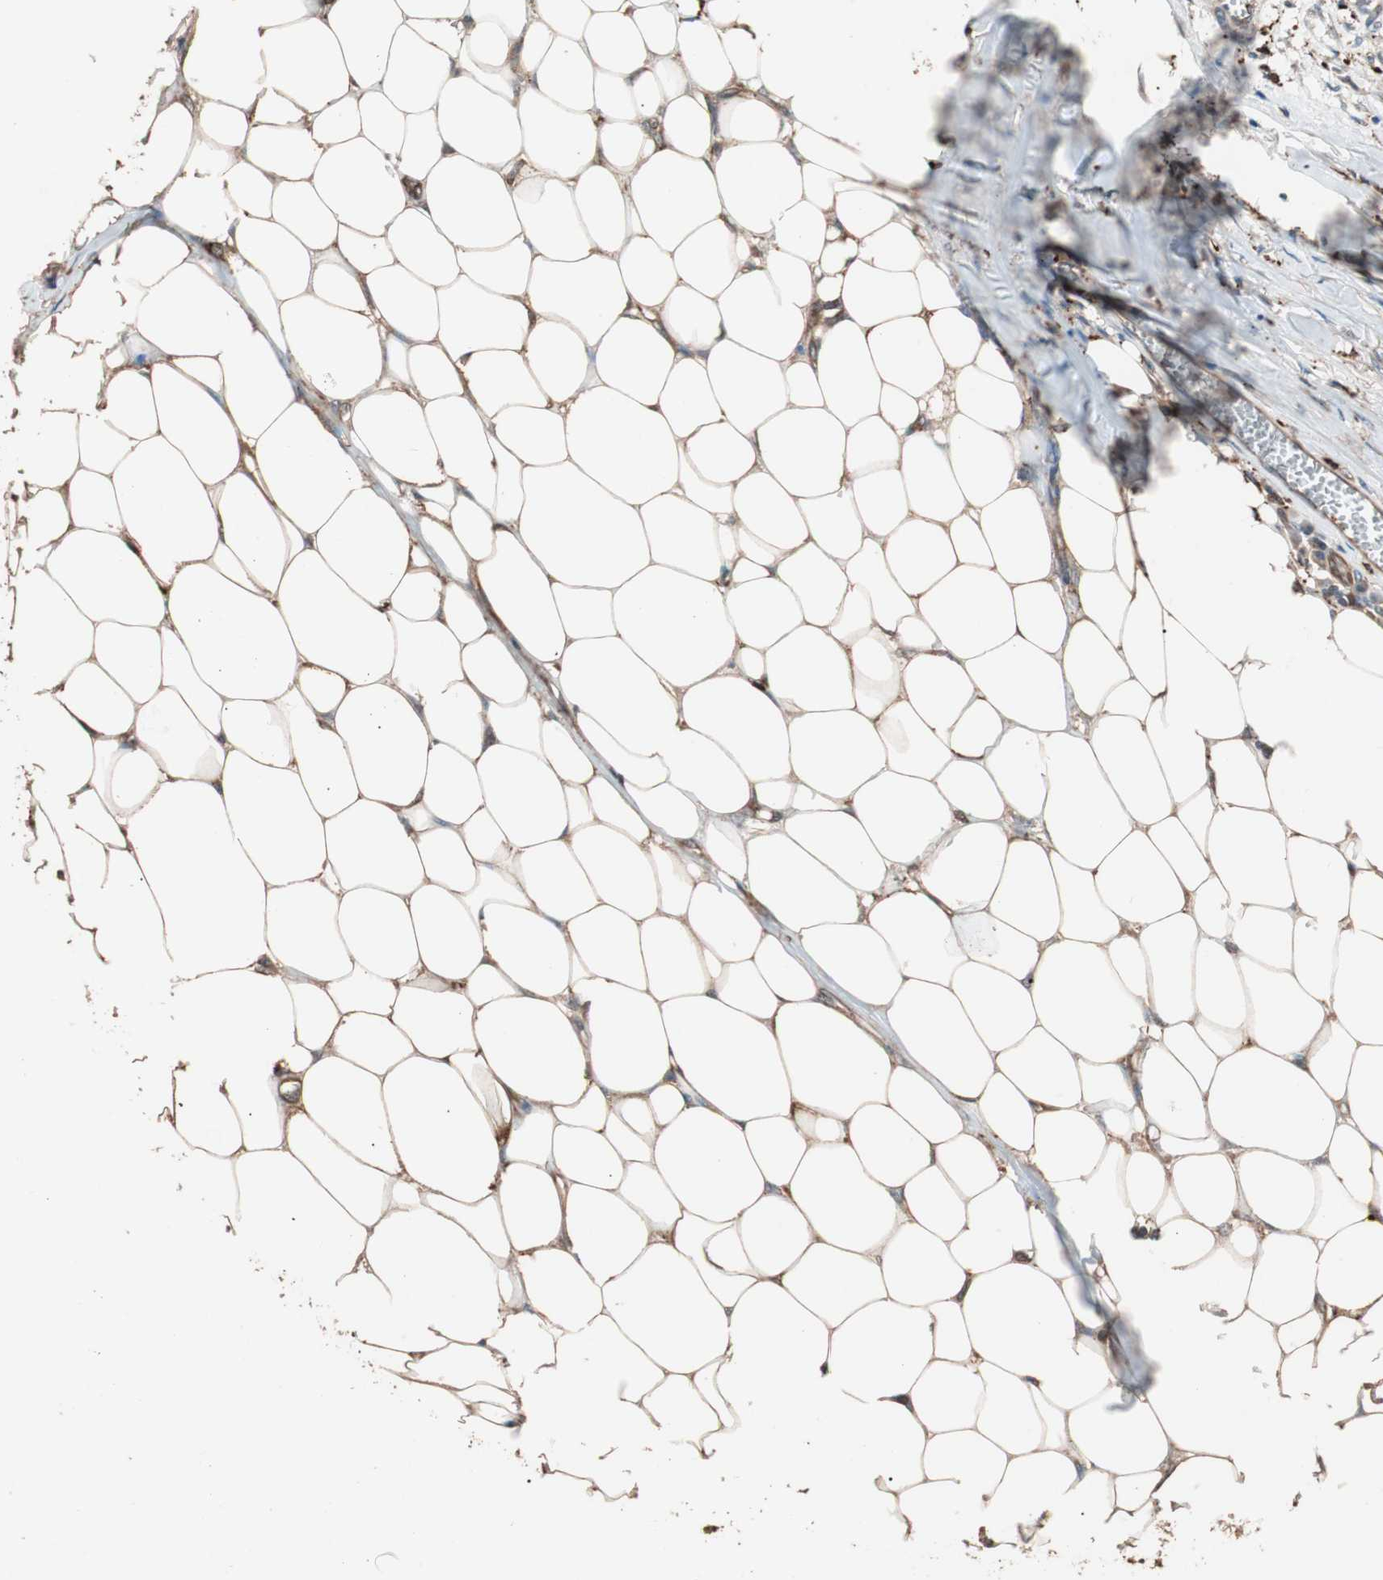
{"staining": {"intensity": "moderate", "quantity": ">75%", "location": "cytoplasmic/membranous"}, "tissue": "skin cancer", "cell_type": "Tumor cells", "image_type": "cancer", "snomed": [{"axis": "morphology", "description": "Basal cell carcinoma"}, {"axis": "topography", "description": "Skin"}], "caption": "IHC photomicrograph of neoplastic tissue: human basal cell carcinoma (skin) stained using immunohistochemistry demonstrates medium levels of moderate protein expression localized specifically in the cytoplasmic/membranous of tumor cells, appearing as a cytoplasmic/membranous brown color.", "gene": "CCT3", "patient": {"sex": "female", "age": 64}}